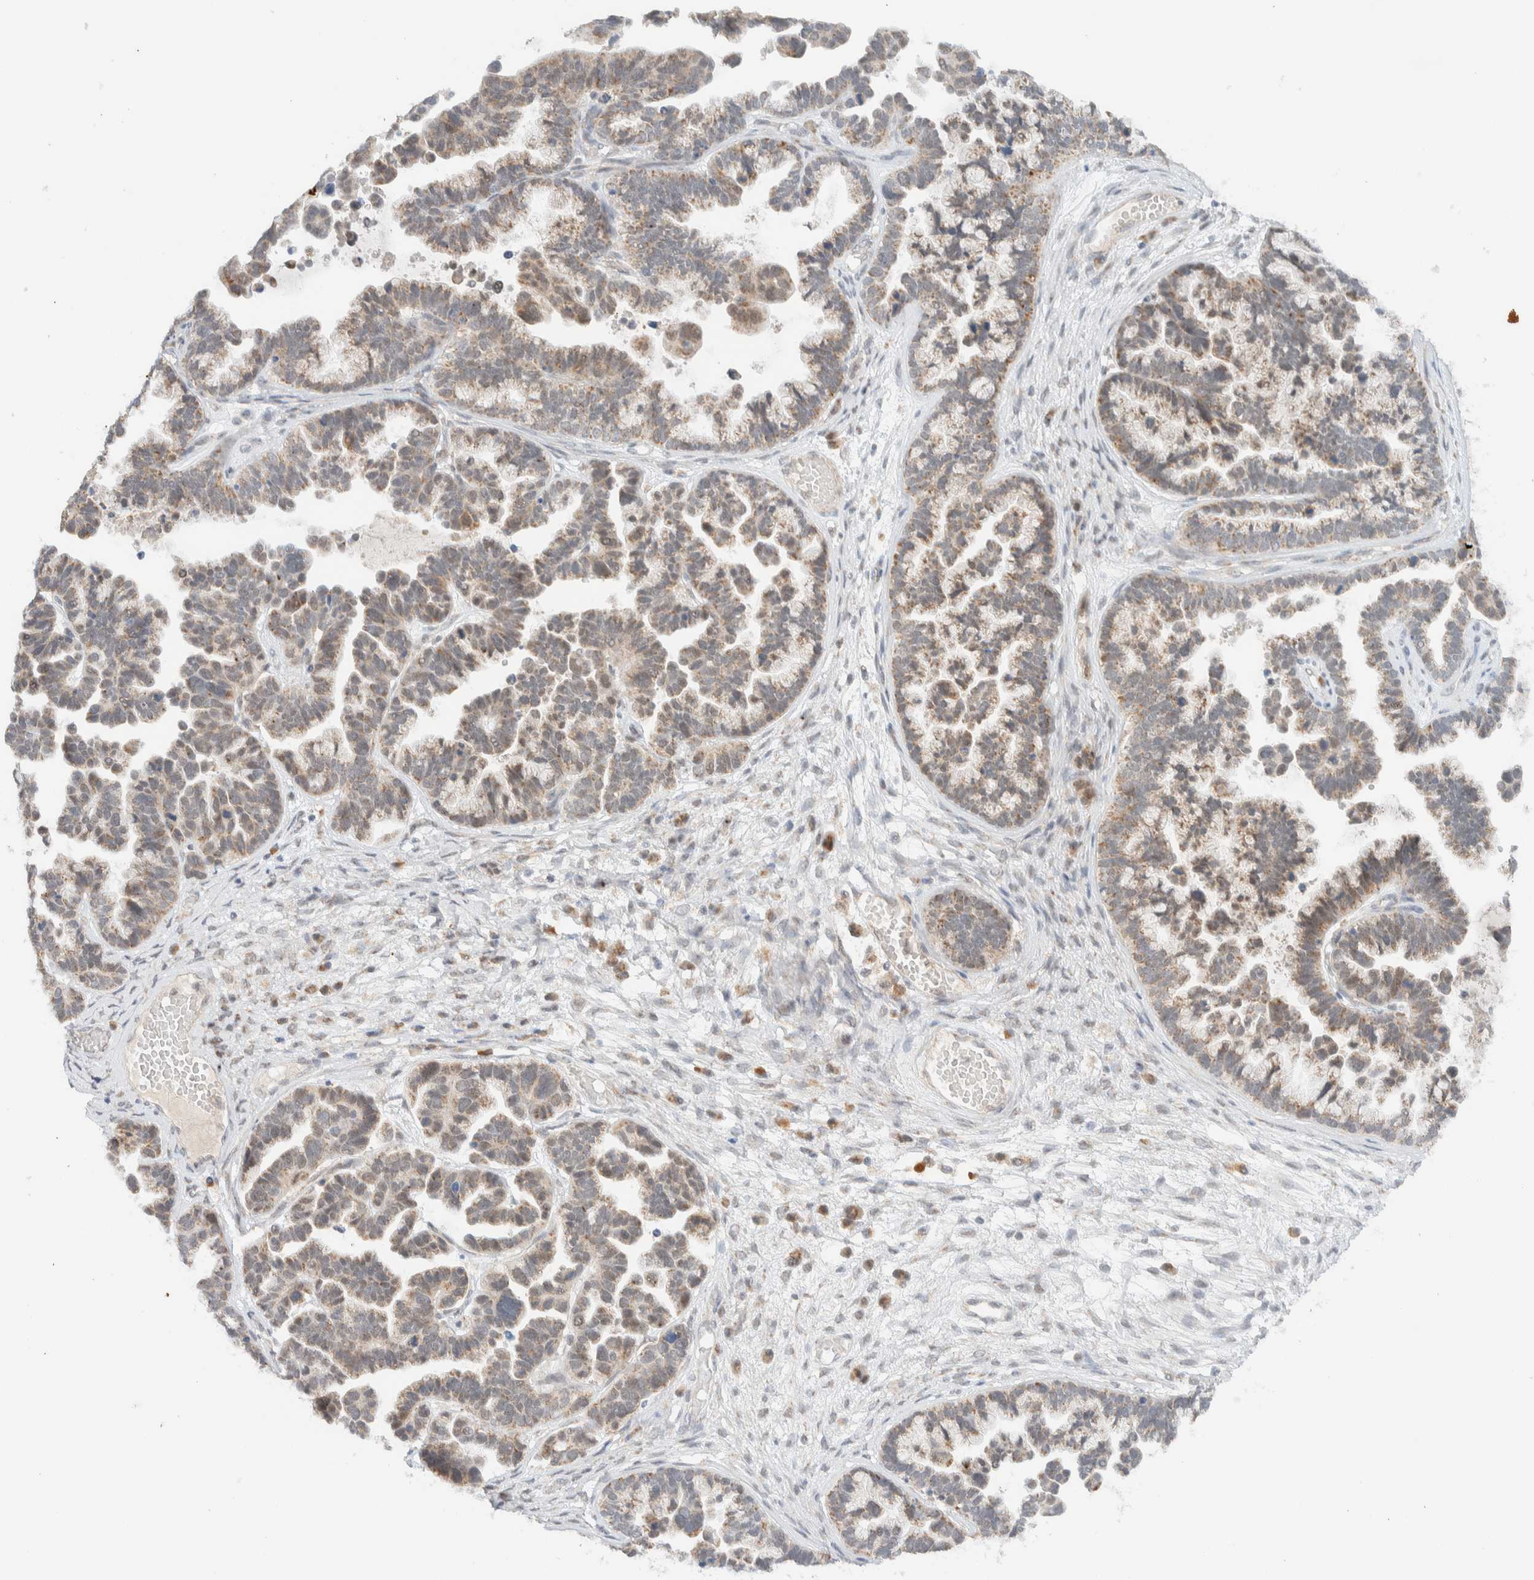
{"staining": {"intensity": "weak", "quantity": ">75%", "location": "cytoplasmic/membranous"}, "tissue": "ovarian cancer", "cell_type": "Tumor cells", "image_type": "cancer", "snomed": [{"axis": "morphology", "description": "Cystadenocarcinoma, serous, NOS"}, {"axis": "topography", "description": "Ovary"}], "caption": "Ovarian cancer stained for a protein displays weak cytoplasmic/membranous positivity in tumor cells.", "gene": "MRPL41", "patient": {"sex": "female", "age": 56}}